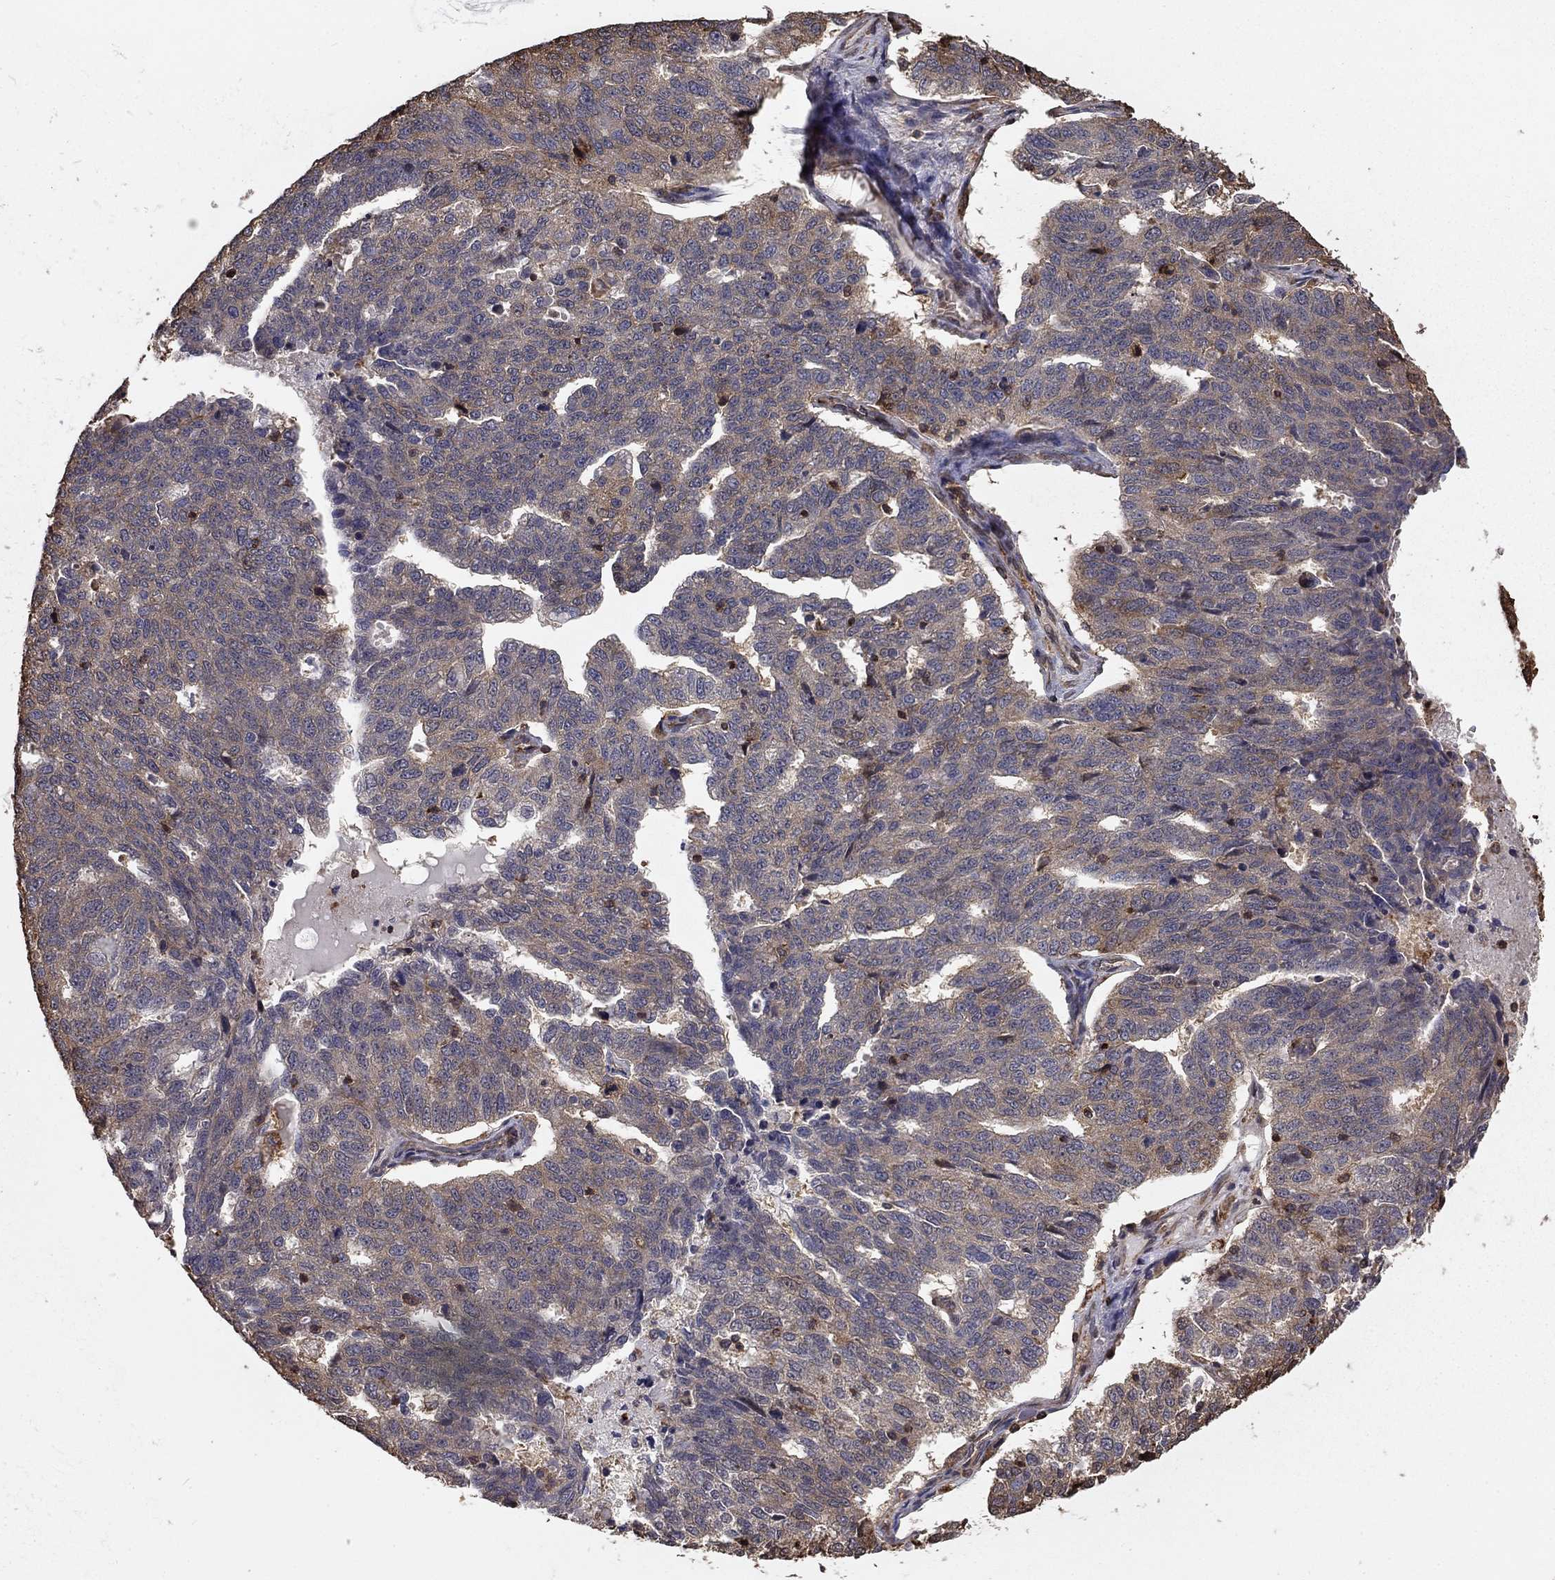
{"staining": {"intensity": "weak", "quantity": "<25%", "location": "cytoplasmic/membranous"}, "tissue": "ovarian cancer", "cell_type": "Tumor cells", "image_type": "cancer", "snomed": [{"axis": "morphology", "description": "Cystadenocarcinoma, serous, NOS"}, {"axis": "topography", "description": "Ovary"}], "caption": "Immunohistochemistry micrograph of serous cystadenocarcinoma (ovarian) stained for a protein (brown), which exhibits no staining in tumor cells. (DAB immunohistochemistry (IHC), high magnification).", "gene": "HABP4", "patient": {"sex": "female", "age": 71}}